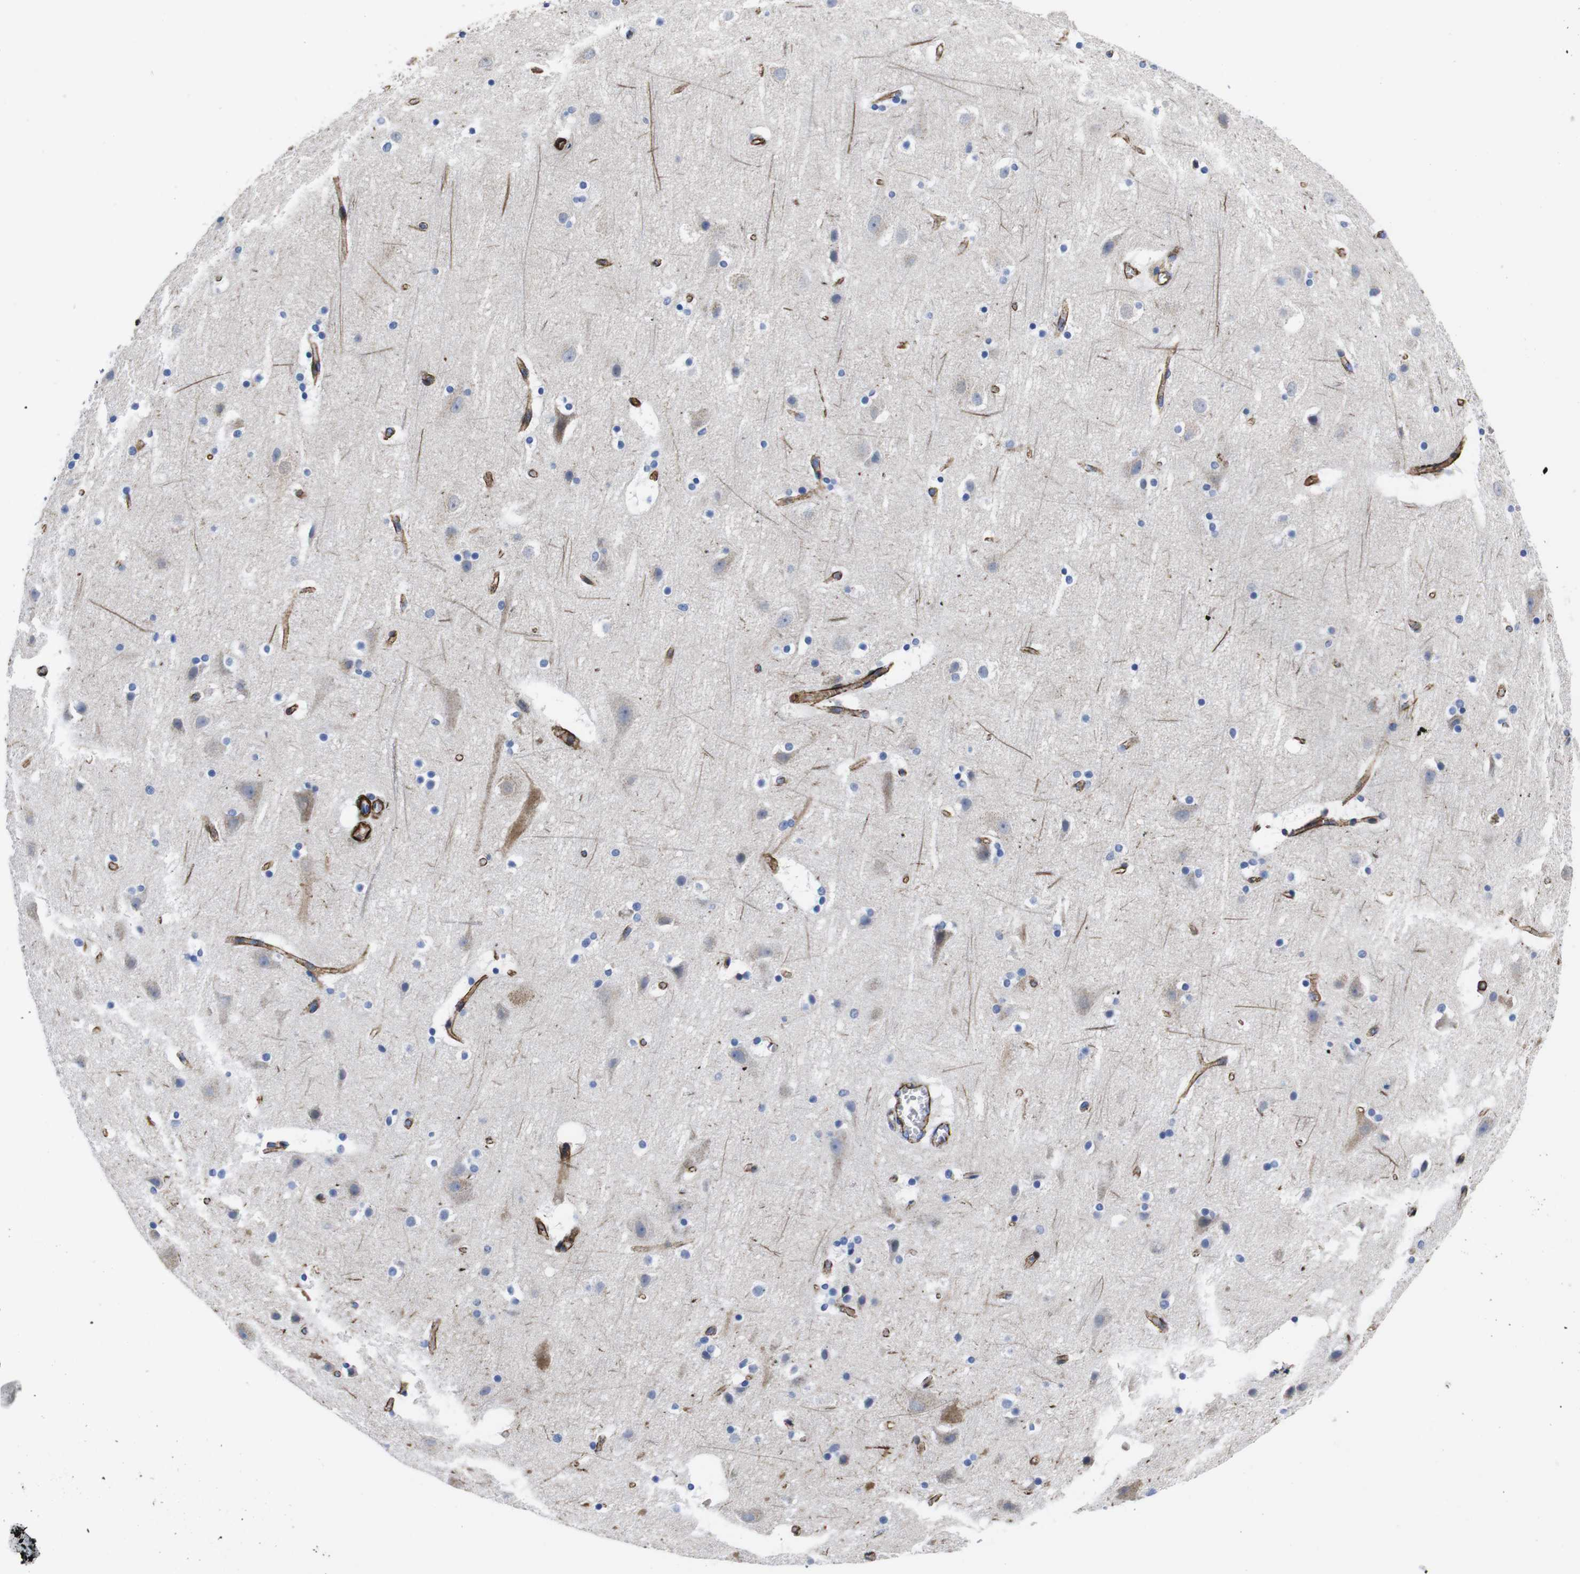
{"staining": {"intensity": "moderate", "quantity": "25%-75%", "location": "cytoplasmic/membranous"}, "tissue": "cerebral cortex", "cell_type": "Endothelial cells", "image_type": "normal", "snomed": [{"axis": "morphology", "description": "Normal tissue, NOS"}, {"axis": "topography", "description": "Cerebral cortex"}], "caption": "Human cerebral cortex stained with a brown dye demonstrates moderate cytoplasmic/membranous positive expression in approximately 25%-75% of endothelial cells.", "gene": "WNT10A", "patient": {"sex": "male", "age": 45}}